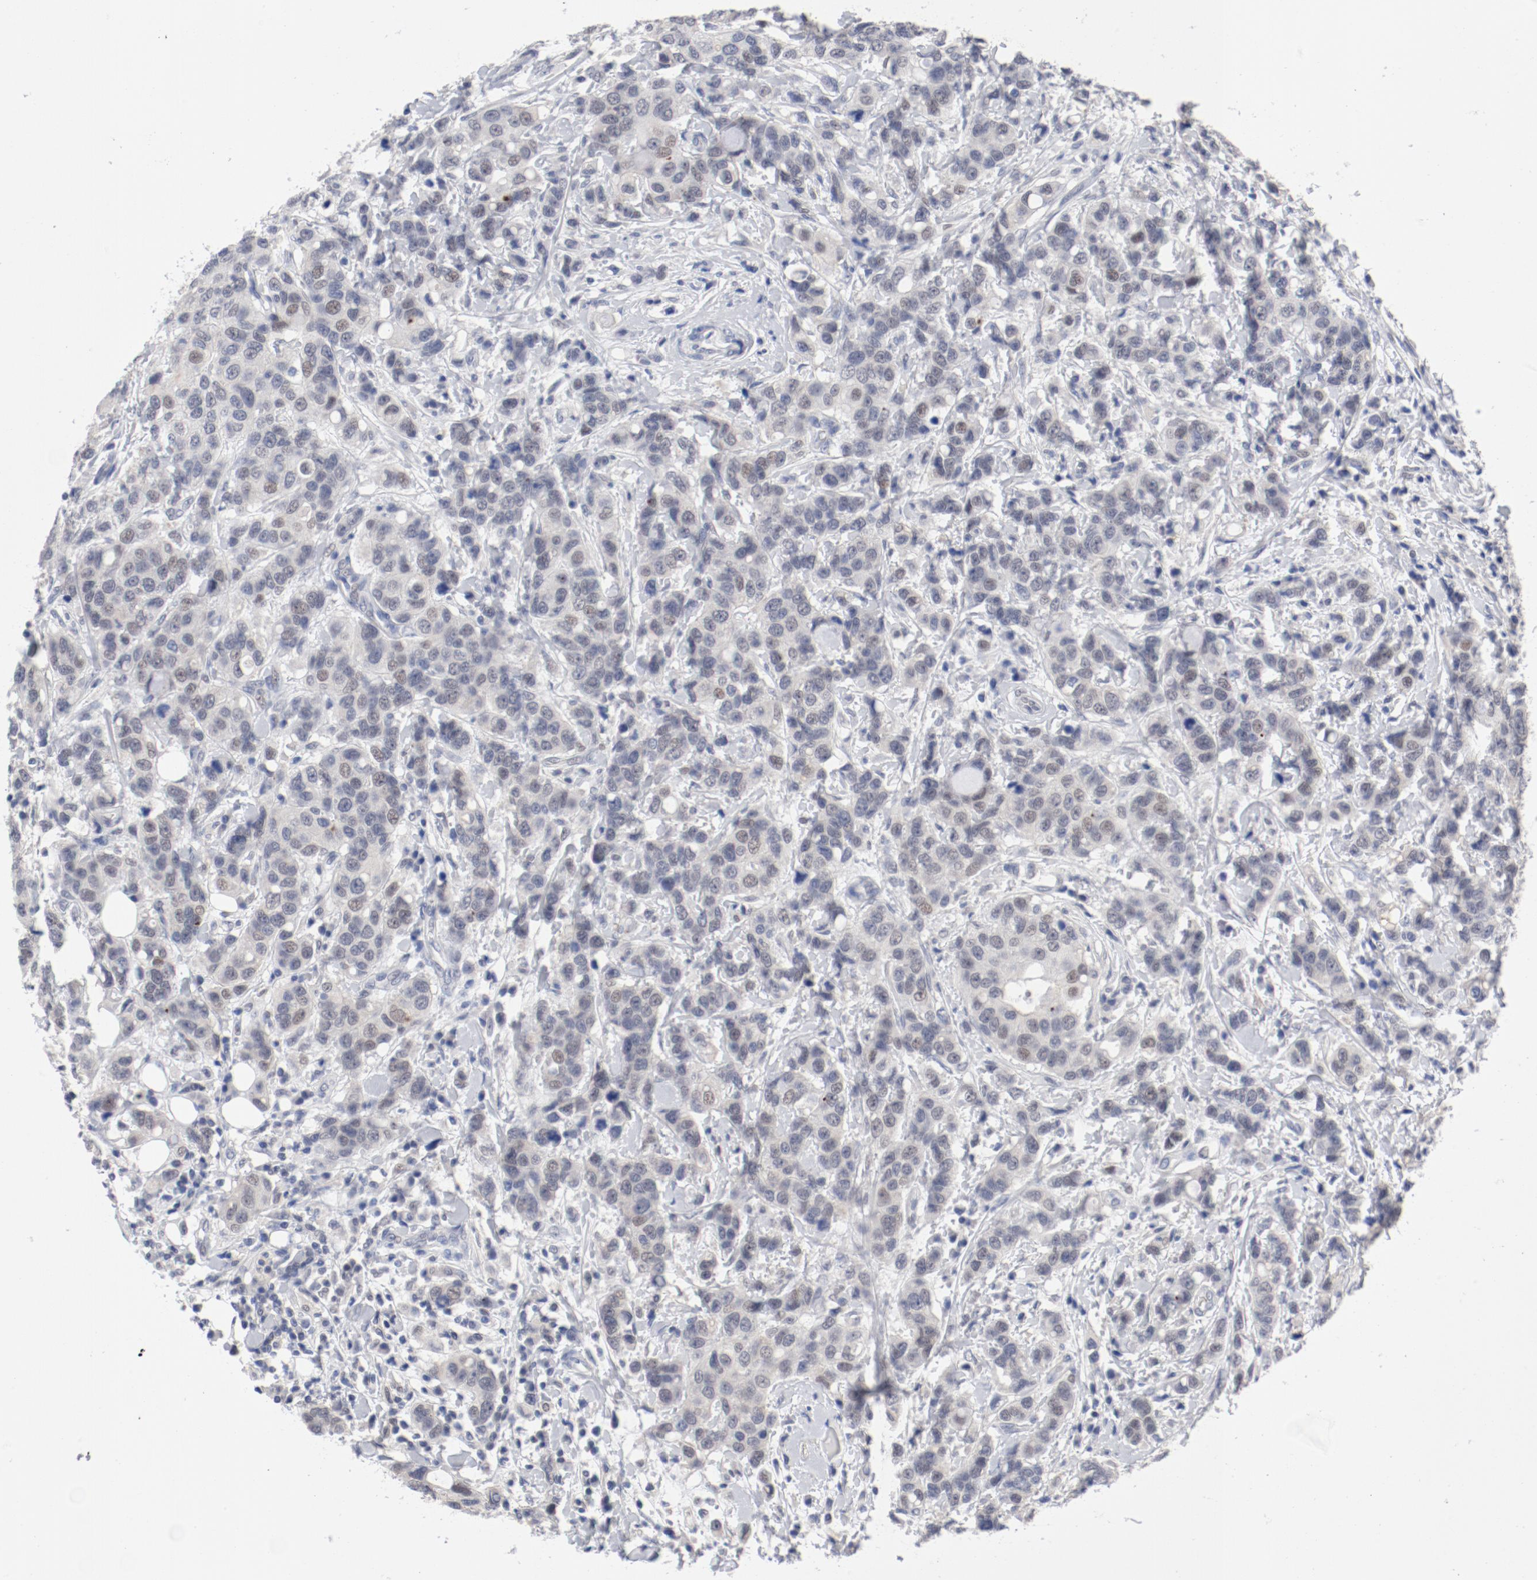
{"staining": {"intensity": "weak", "quantity": "<25%", "location": "nuclear"}, "tissue": "breast cancer", "cell_type": "Tumor cells", "image_type": "cancer", "snomed": [{"axis": "morphology", "description": "Duct carcinoma"}, {"axis": "topography", "description": "Breast"}], "caption": "The histopathology image reveals no significant expression in tumor cells of intraductal carcinoma (breast). (Stains: DAB immunohistochemistry with hematoxylin counter stain, Microscopy: brightfield microscopy at high magnification).", "gene": "ANKLE2", "patient": {"sex": "female", "age": 27}}